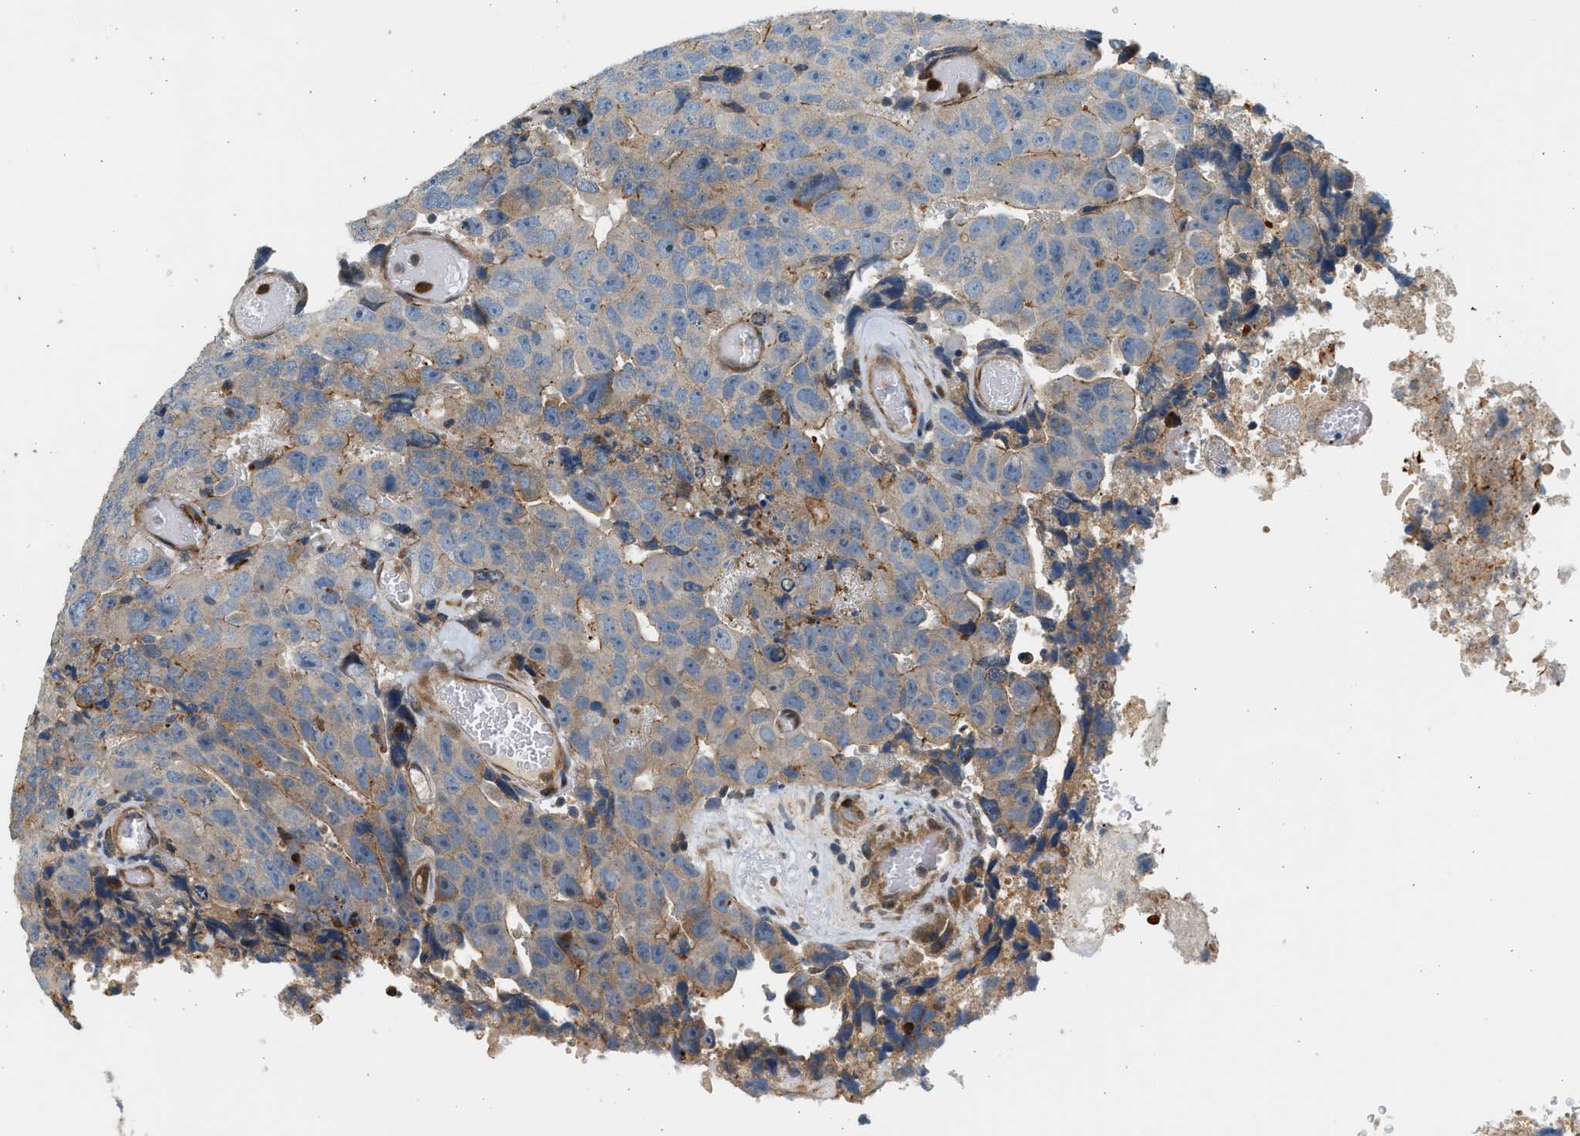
{"staining": {"intensity": "weak", "quantity": "25%-75%", "location": "cytoplasmic/membranous"}, "tissue": "testis cancer", "cell_type": "Tumor cells", "image_type": "cancer", "snomed": [{"axis": "morphology", "description": "Necrosis, NOS"}, {"axis": "morphology", "description": "Carcinoma, Embryonal, NOS"}, {"axis": "topography", "description": "Testis"}], "caption": "An image of human testis cancer (embryonal carcinoma) stained for a protein exhibits weak cytoplasmic/membranous brown staining in tumor cells.", "gene": "NRSN2", "patient": {"sex": "male", "age": 19}}